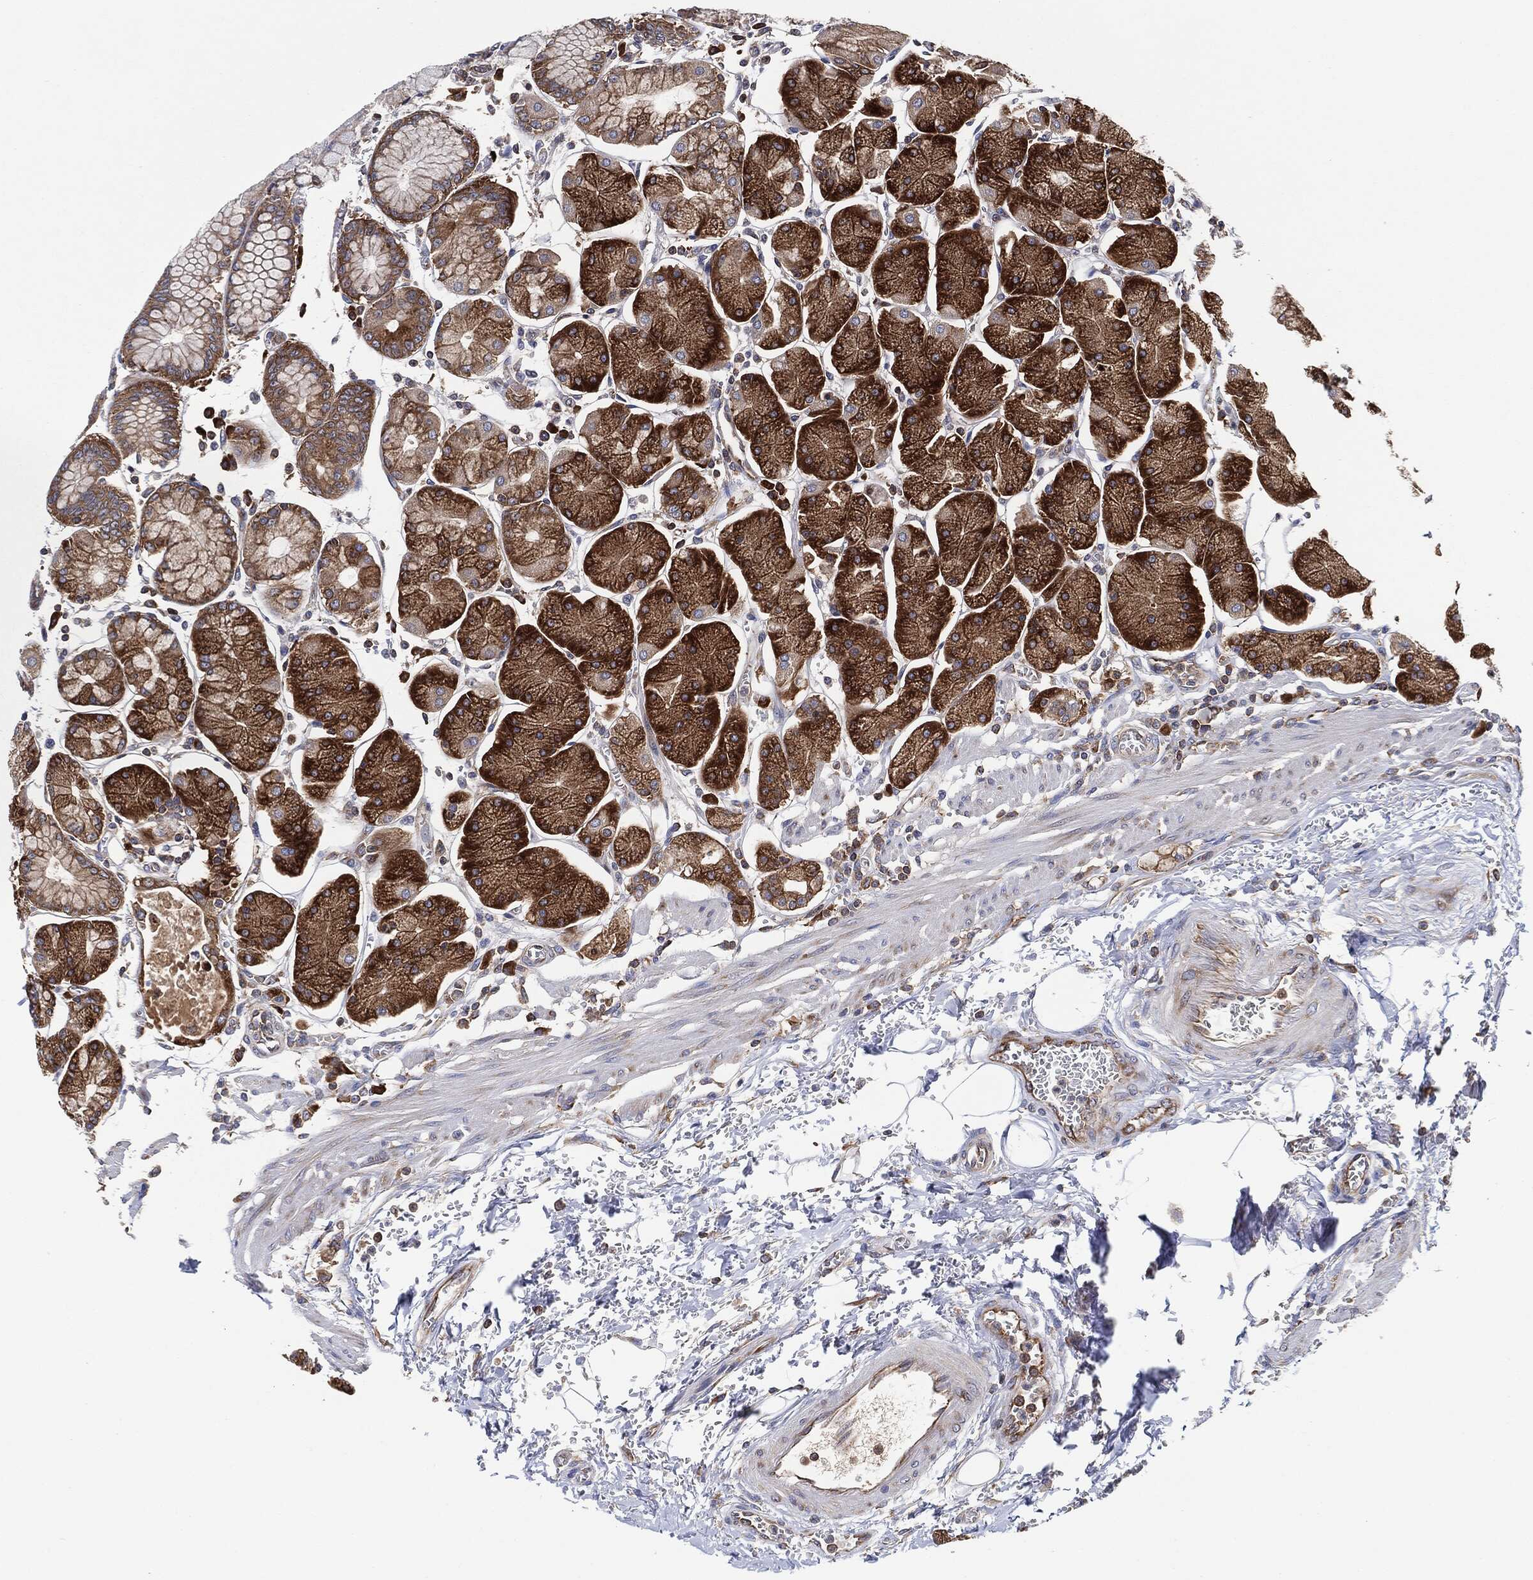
{"staining": {"intensity": "moderate", "quantity": "25%-75%", "location": "cytoplasmic/membranous"}, "tissue": "stomach", "cell_type": "Glandular cells", "image_type": "normal", "snomed": [{"axis": "morphology", "description": "Normal tissue, NOS"}, {"axis": "morphology", "description": "Adenocarcinoma, NOS"}, {"axis": "topography", "description": "Stomach, upper"}, {"axis": "topography", "description": "Stomach"}], "caption": "Immunohistochemistry (IHC) image of unremarkable human stomach stained for a protein (brown), which reveals medium levels of moderate cytoplasmic/membranous staining in about 25%-75% of glandular cells.", "gene": "EIF2S2", "patient": {"sex": "male", "age": 76}}